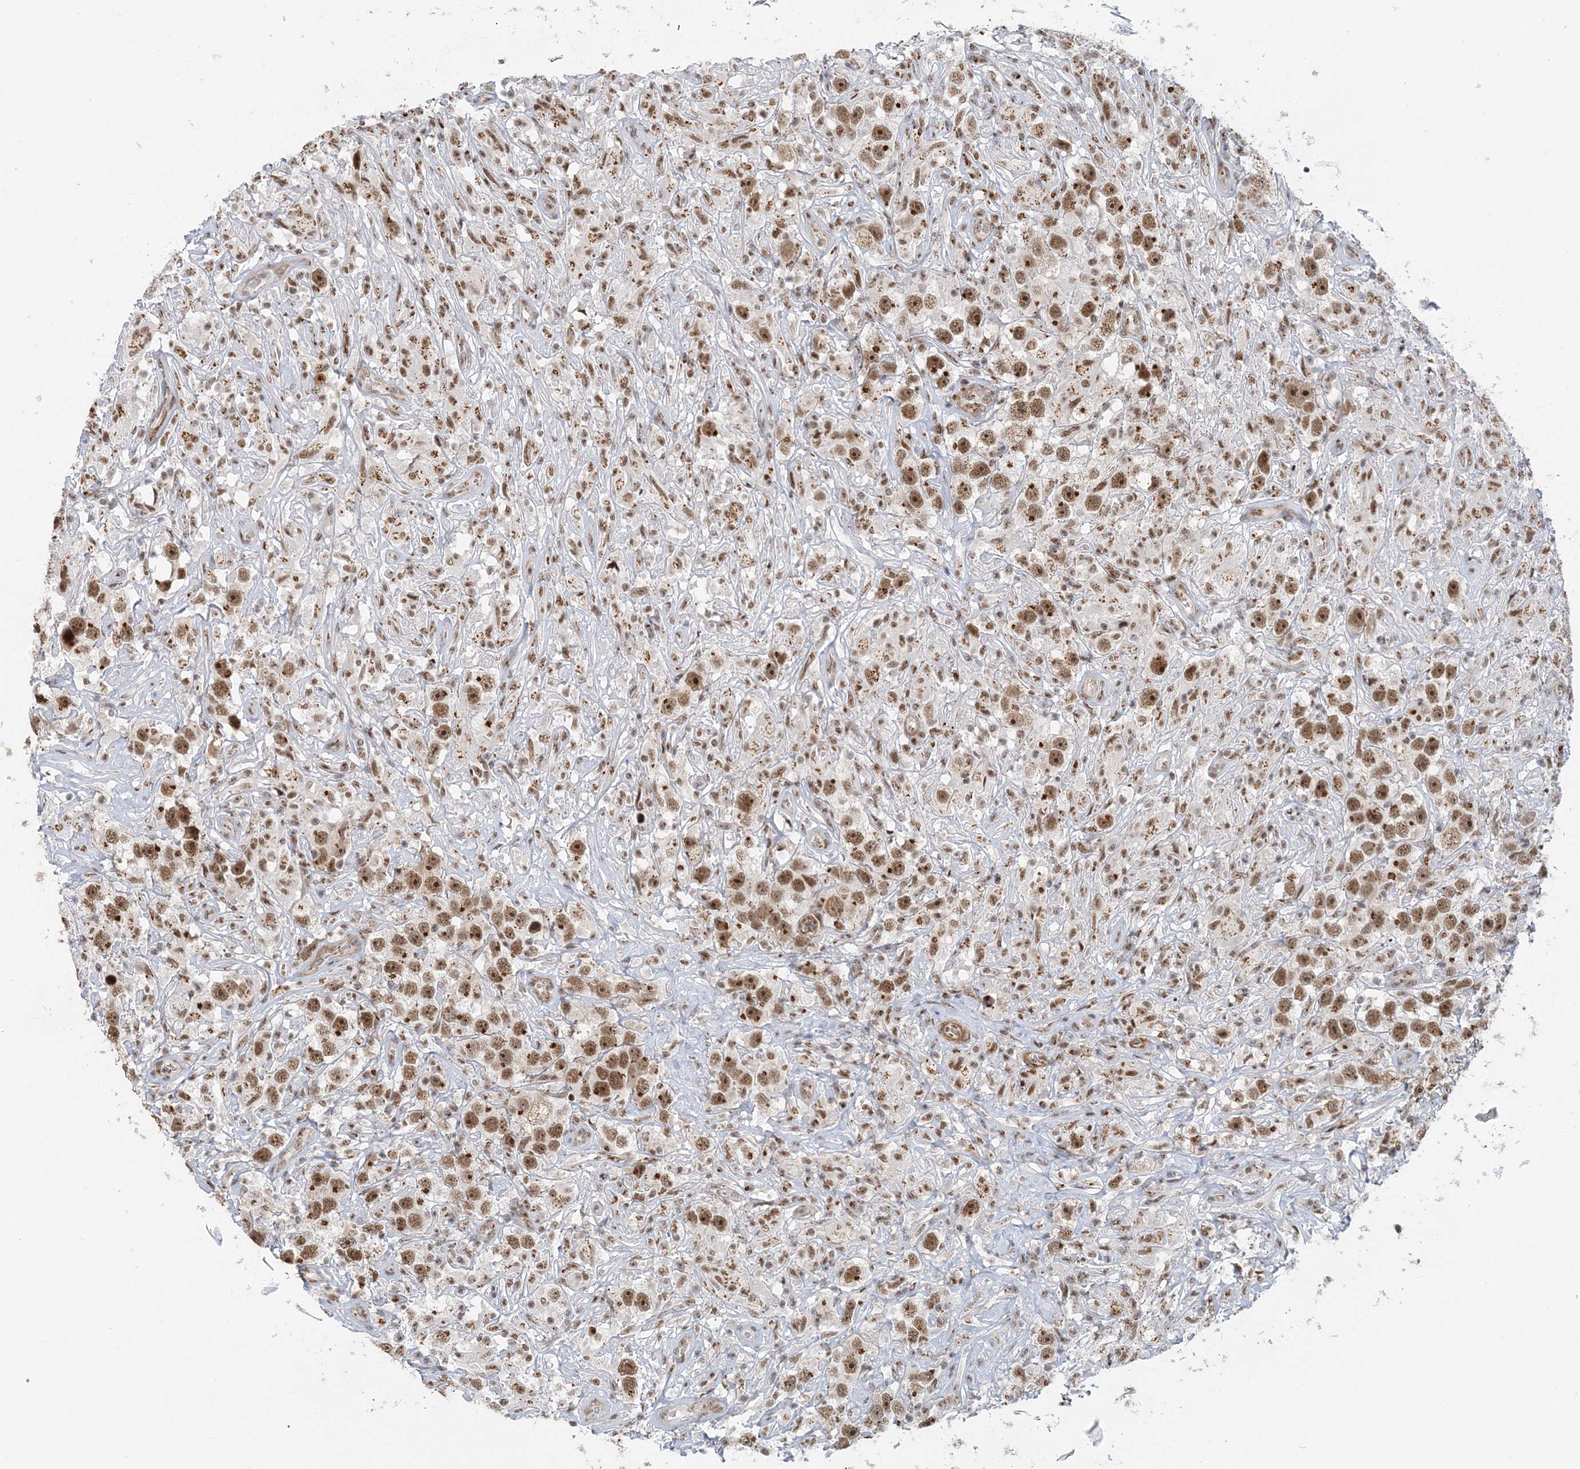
{"staining": {"intensity": "moderate", "quantity": ">75%", "location": "nuclear"}, "tissue": "testis cancer", "cell_type": "Tumor cells", "image_type": "cancer", "snomed": [{"axis": "morphology", "description": "Seminoma, NOS"}, {"axis": "topography", "description": "Testis"}], "caption": "Brown immunohistochemical staining in human testis cancer (seminoma) reveals moderate nuclear expression in approximately >75% of tumor cells.", "gene": "PLRG1", "patient": {"sex": "male", "age": 49}}